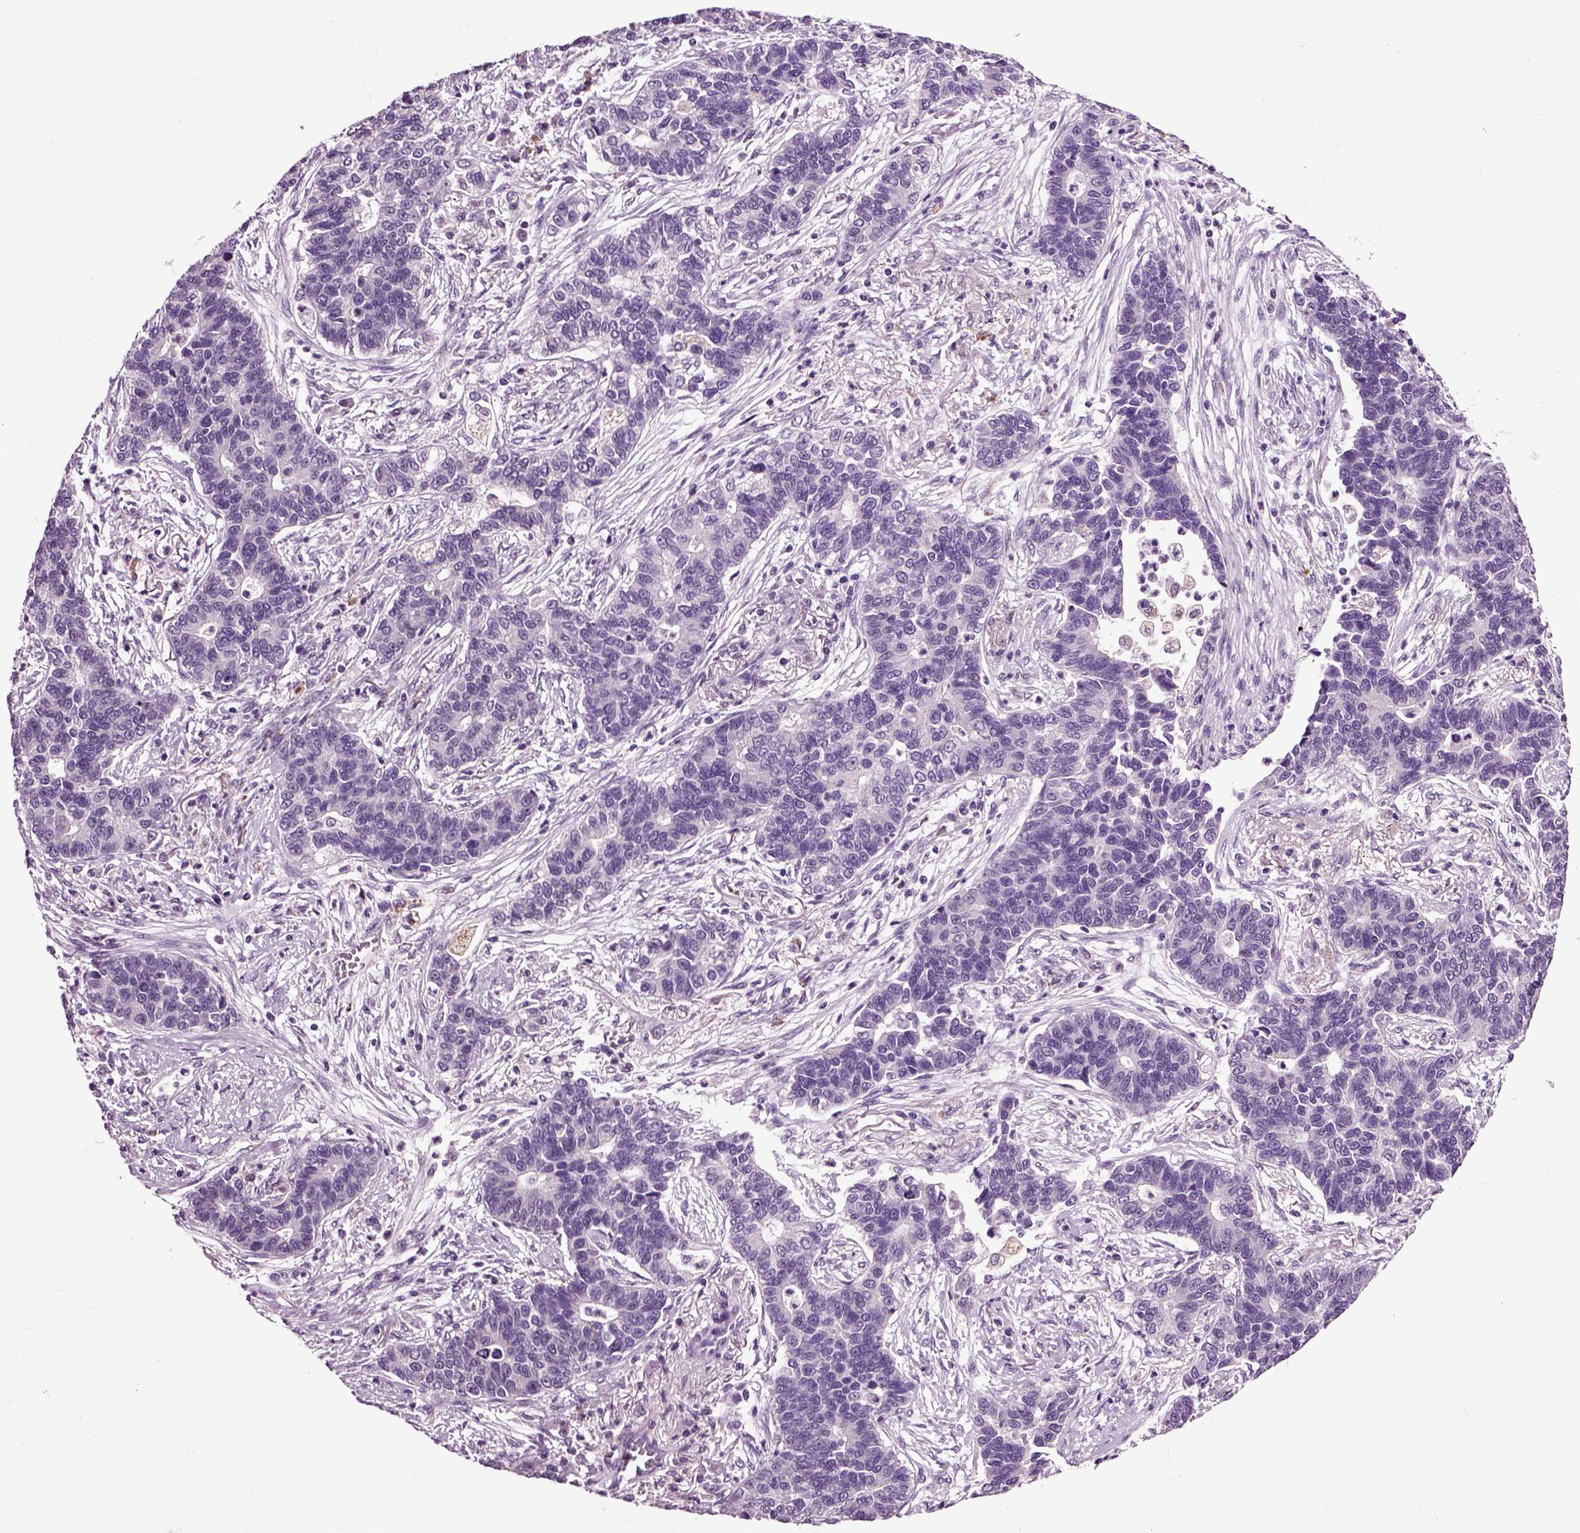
{"staining": {"intensity": "negative", "quantity": "none", "location": "none"}, "tissue": "lung cancer", "cell_type": "Tumor cells", "image_type": "cancer", "snomed": [{"axis": "morphology", "description": "Adenocarcinoma, NOS"}, {"axis": "topography", "description": "Lung"}], "caption": "Immunohistochemical staining of human lung cancer (adenocarcinoma) shows no significant positivity in tumor cells. The staining was performed using DAB to visualize the protein expression in brown, while the nuclei were stained in blue with hematoxylin (Magnification: 20x).", "gene": "CRHR1", "patient": {"sex": "female", "age": 57}}